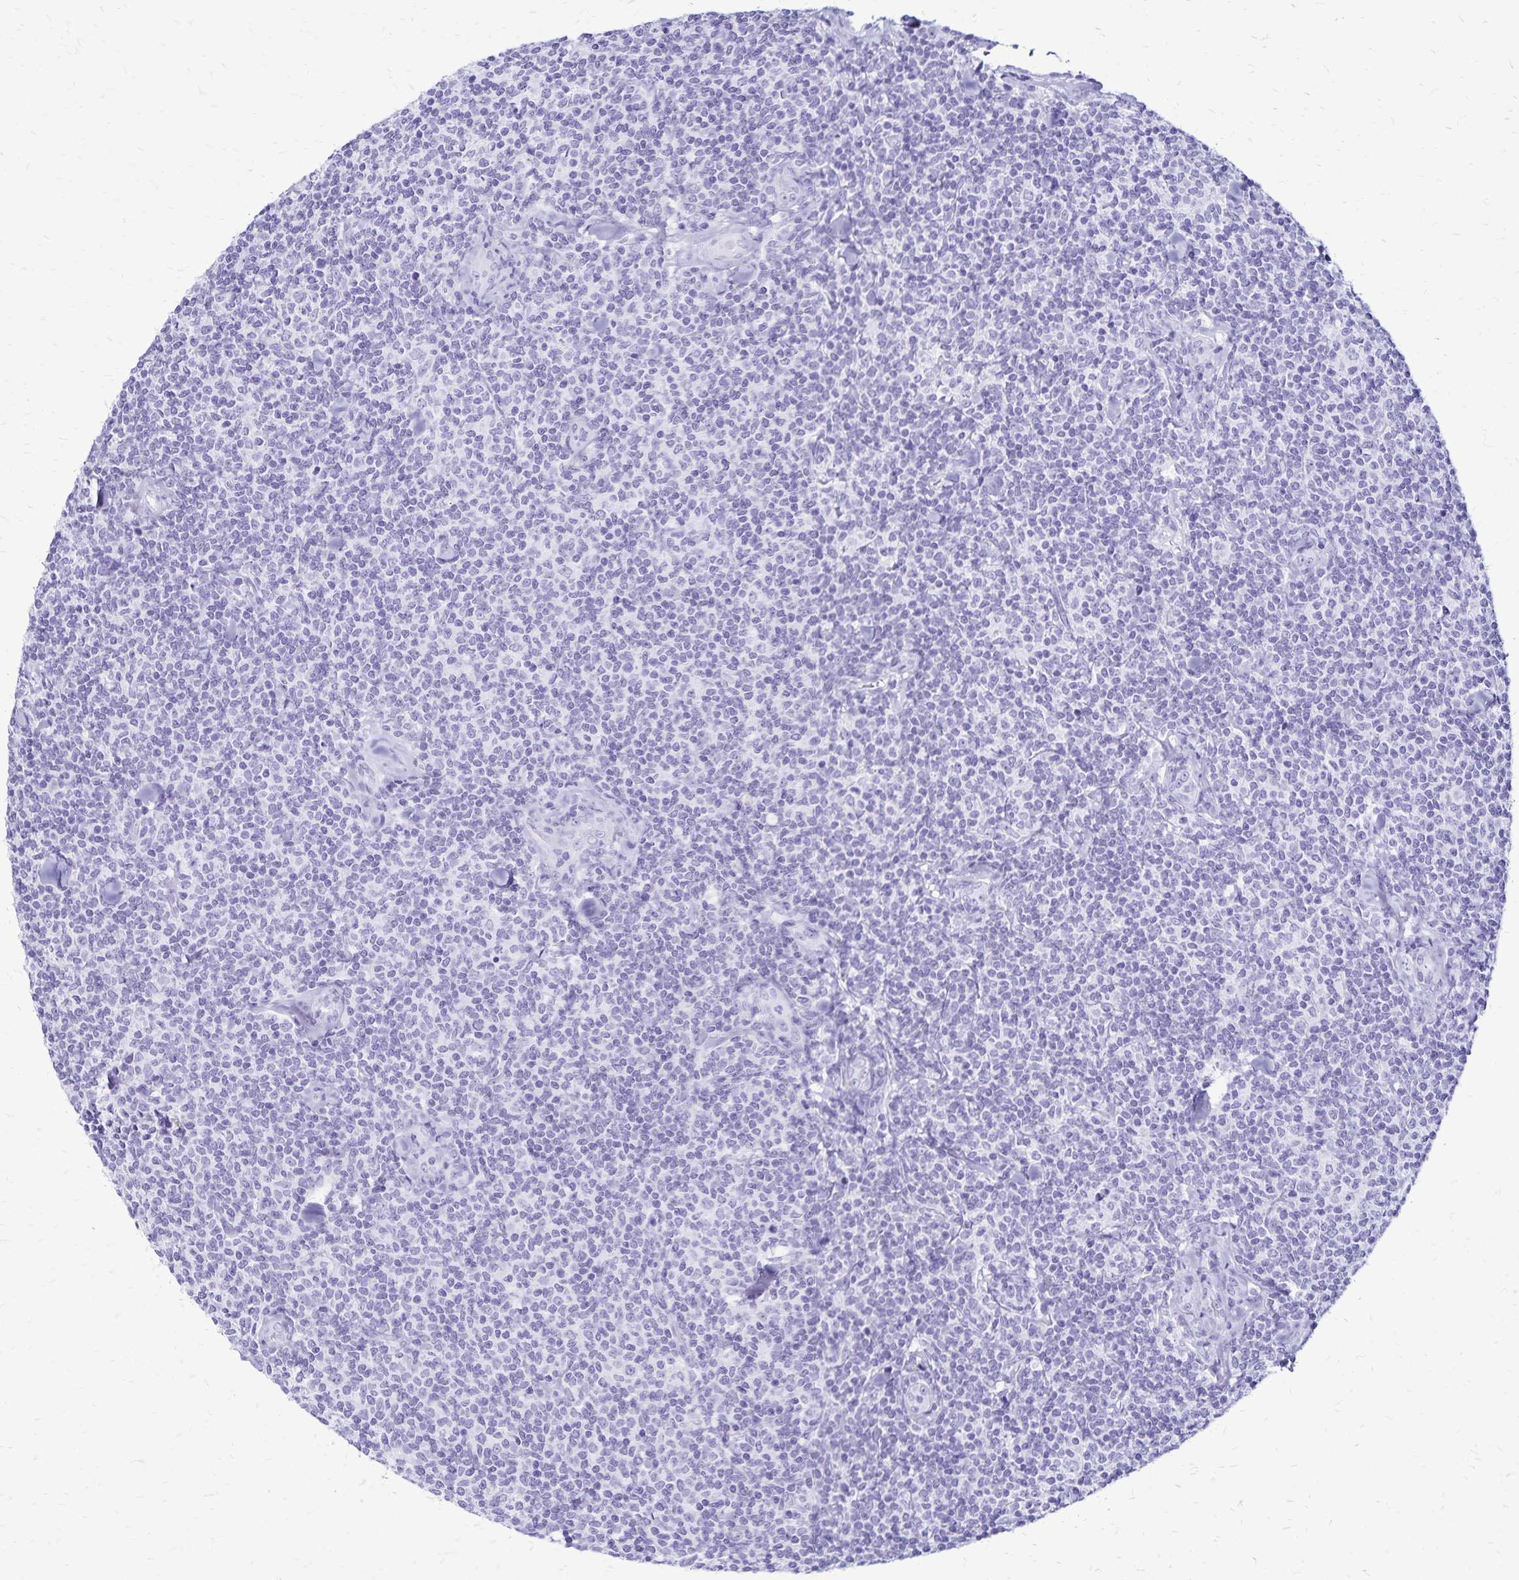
{"staining": {"intensity": "negative", "quantity": "none", "location": "none"}, "tissue": "lymphoma", "cell_type": "Tumor cells", "image_type": "cancer", "snomed": [{"axis": "morphology", "description": "Malignant lymphoma, non-Hodgkin's type, Low grade"}, {"axis": "topography", "description": "Lymph node"}], "caption": "IHC histopathology image of lymphoma stained for a protein (brown), which exhibits no expression in tumor cells. (Brightfield microscopy of DAB immunohistochemistry at high magnification).", "gene": "LIN28B", "patient": {"sex": "female", "age": 56}}